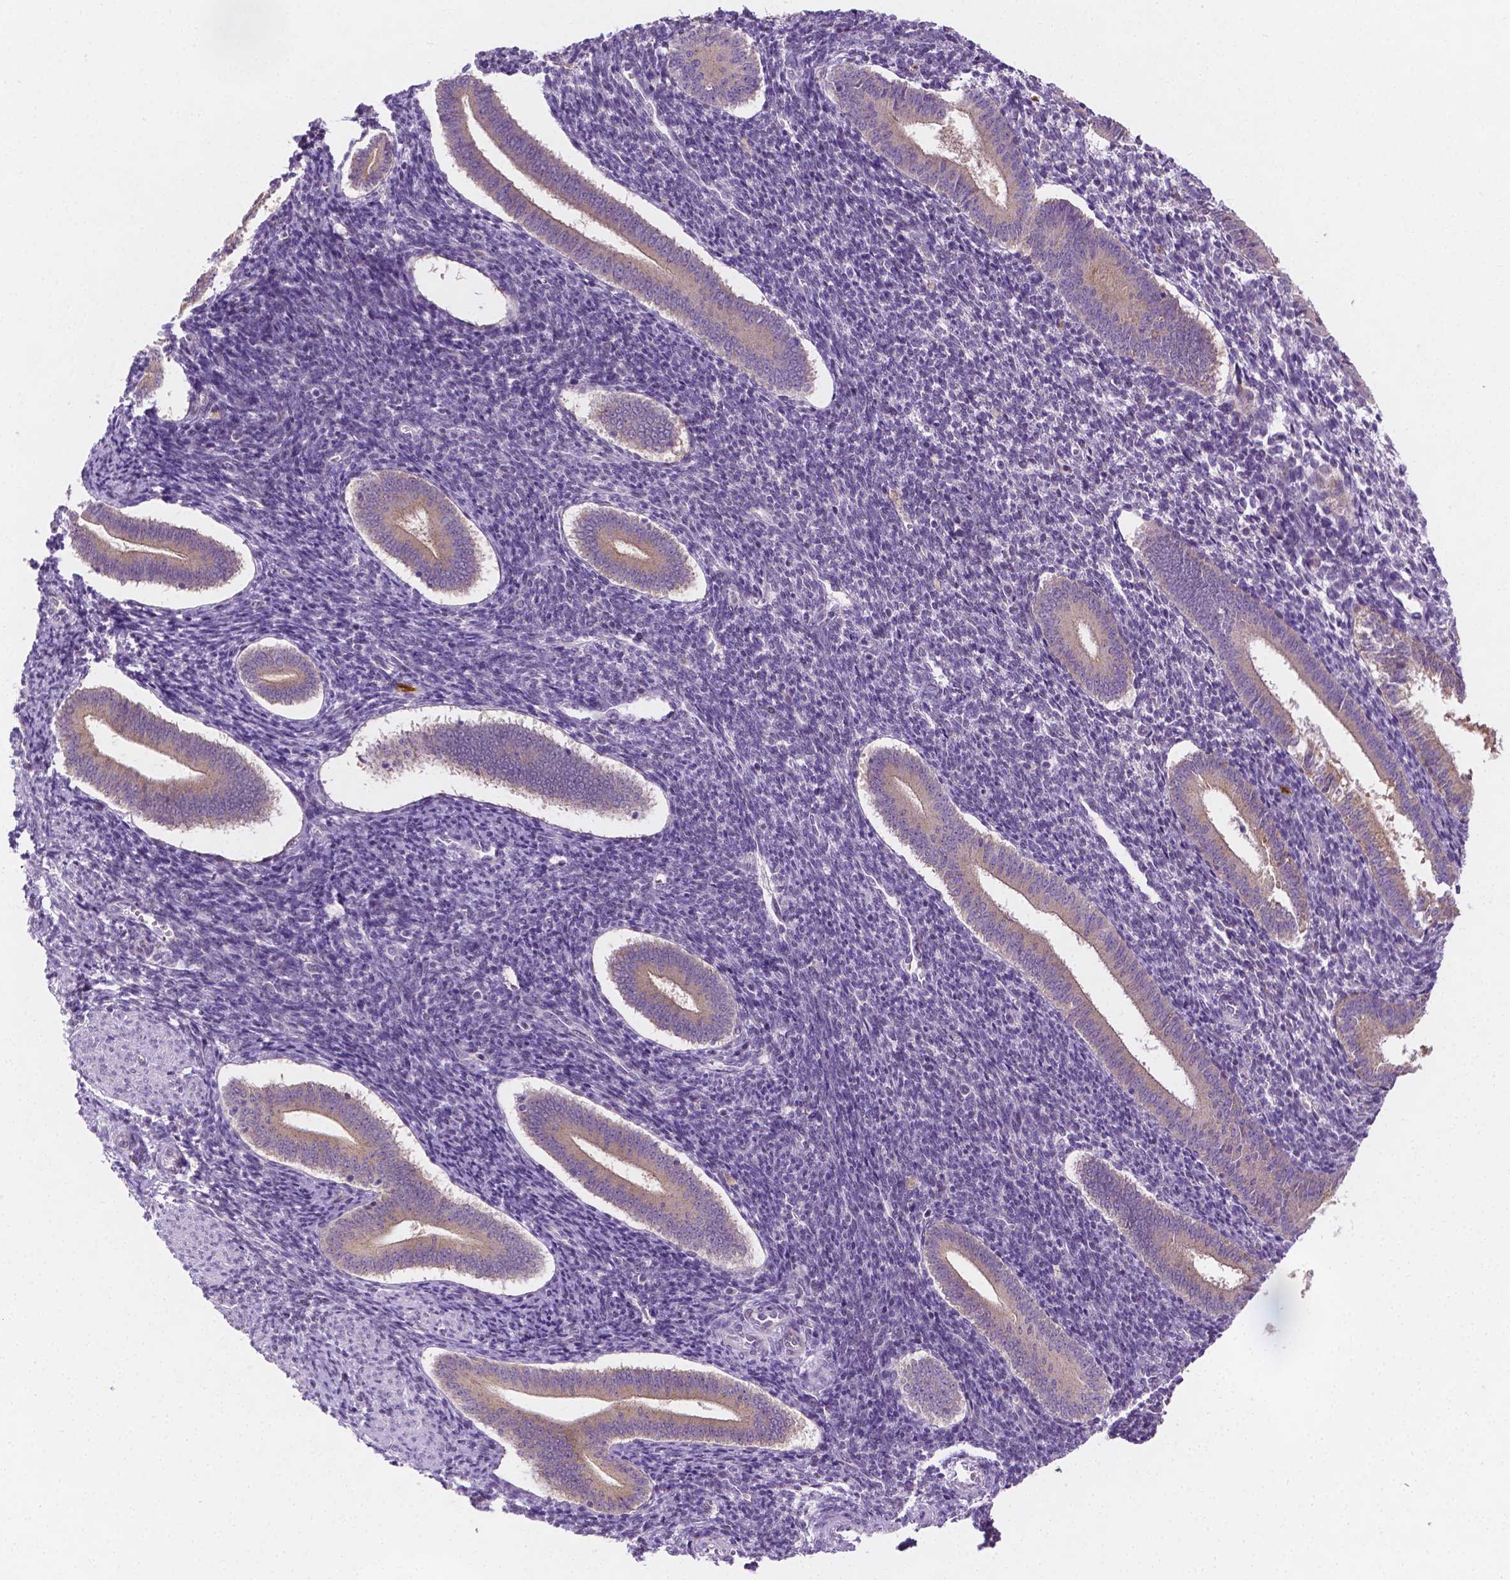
{"staining": {"intensity": "negative", "quantity": "none", "location": "none"}, "tissue": "endometrium", "cell_type": "Cells in endometrial stroma", "image_type": "normal", "snomed": [{"axis": "morphology", "description": "Normal tissue, NOS"}, {"axis": "topography", "description": "Endometrium"}], "caption": "This is an immunohistochemistry (IHC) image of benign endometrium. There is no positivity in cells in endometrial stroma.", "gene": "ZNRD2", "patient": {"sex": "female", "age": 25}}